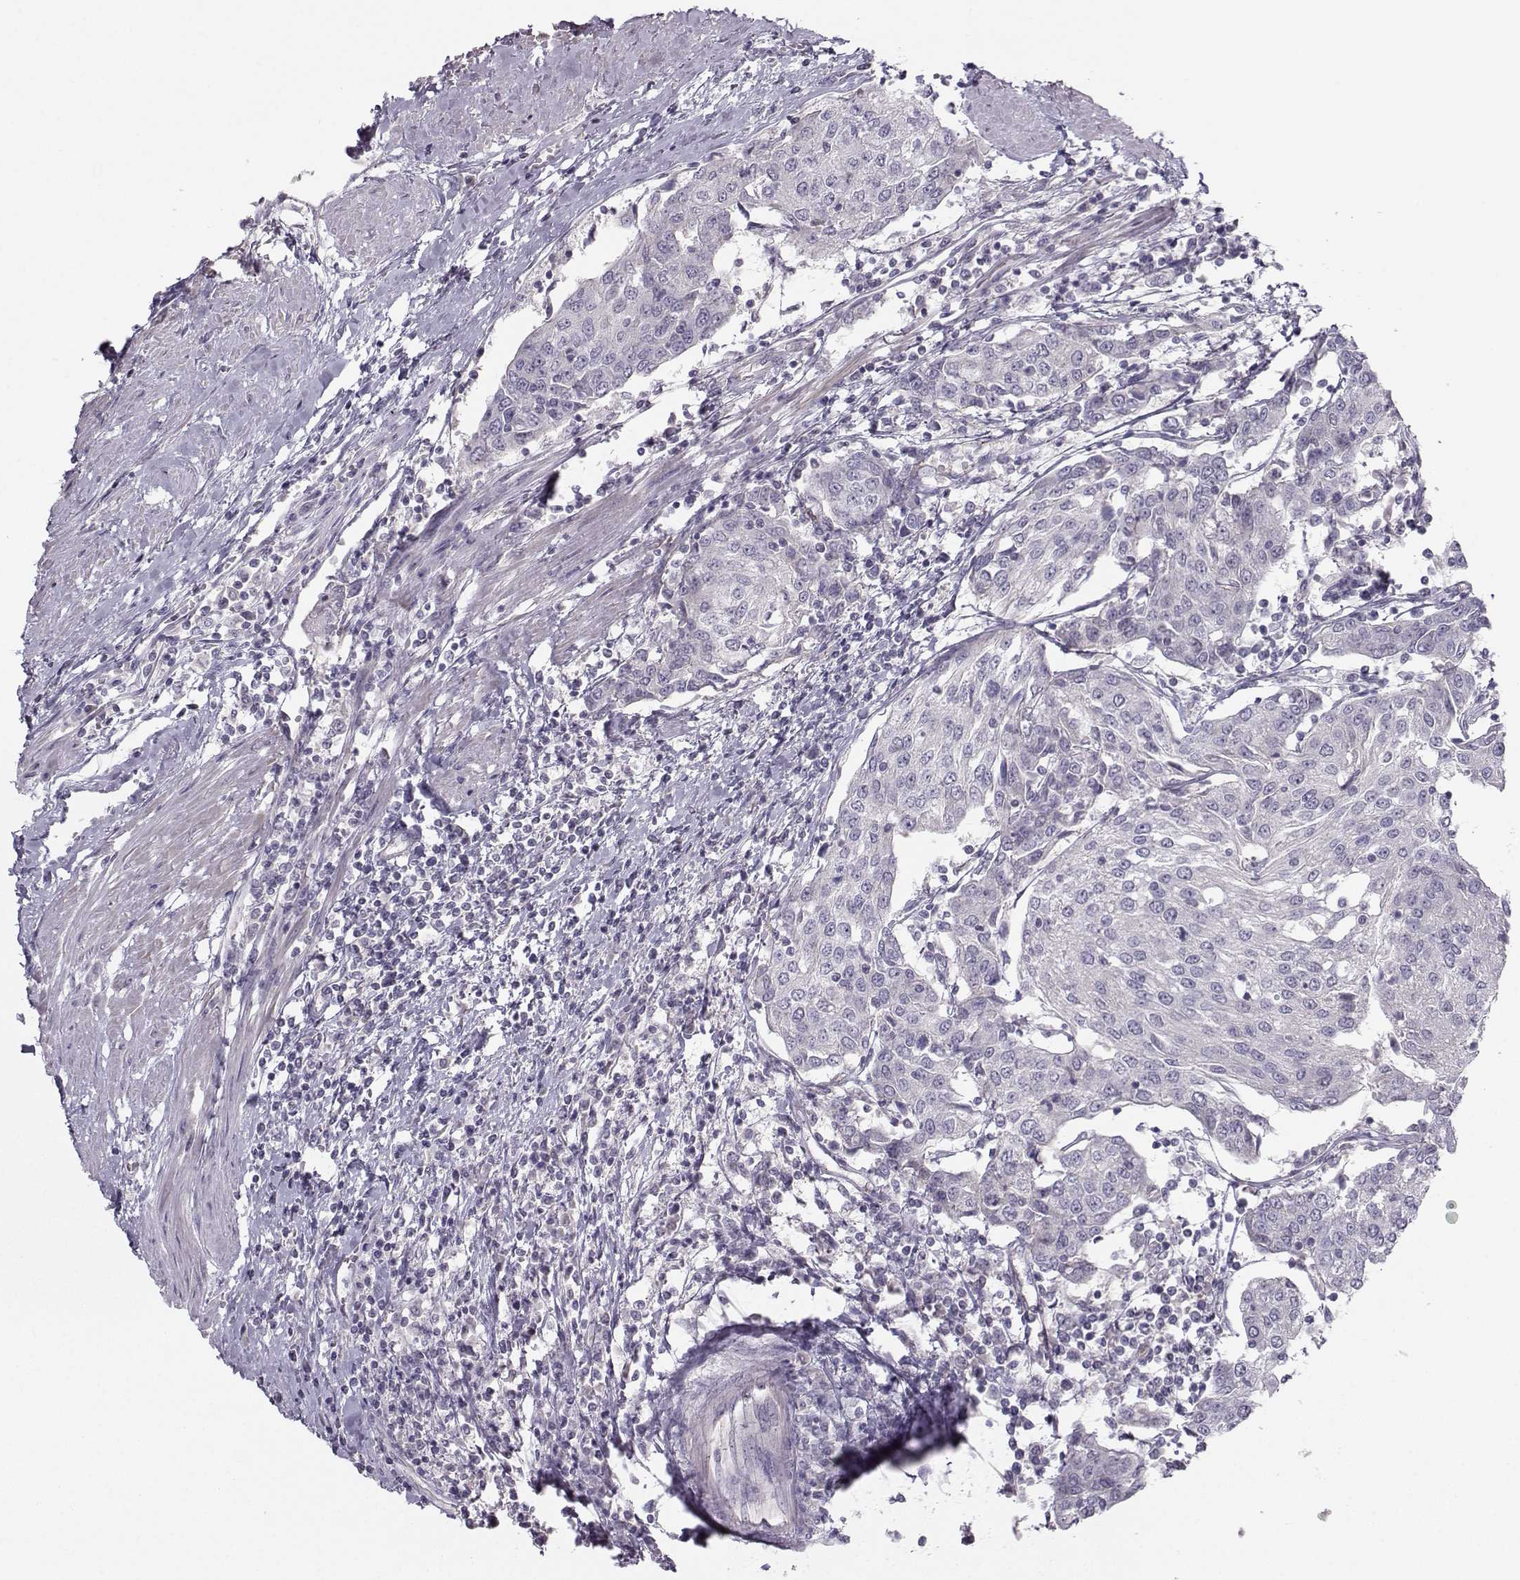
{"staining": {"intensity": "negative", "quantity": "none", "location": "none"}, "tissue": "urothelial cancer", "cell_type": "Tumor cells", "image_type": "cancer", "snomed": [{"axis": "morphology", "description": "Urothelial carcinoma, High grade"}, {"axis": "topography", "description": "Urinary bladder"}], "caption": "Immunohistochemical staining of urothelial cancer demonstrates no significant staining in tumor cells.", "gene": "MAST1", "patient": {"sex": "female", "age": 85}}